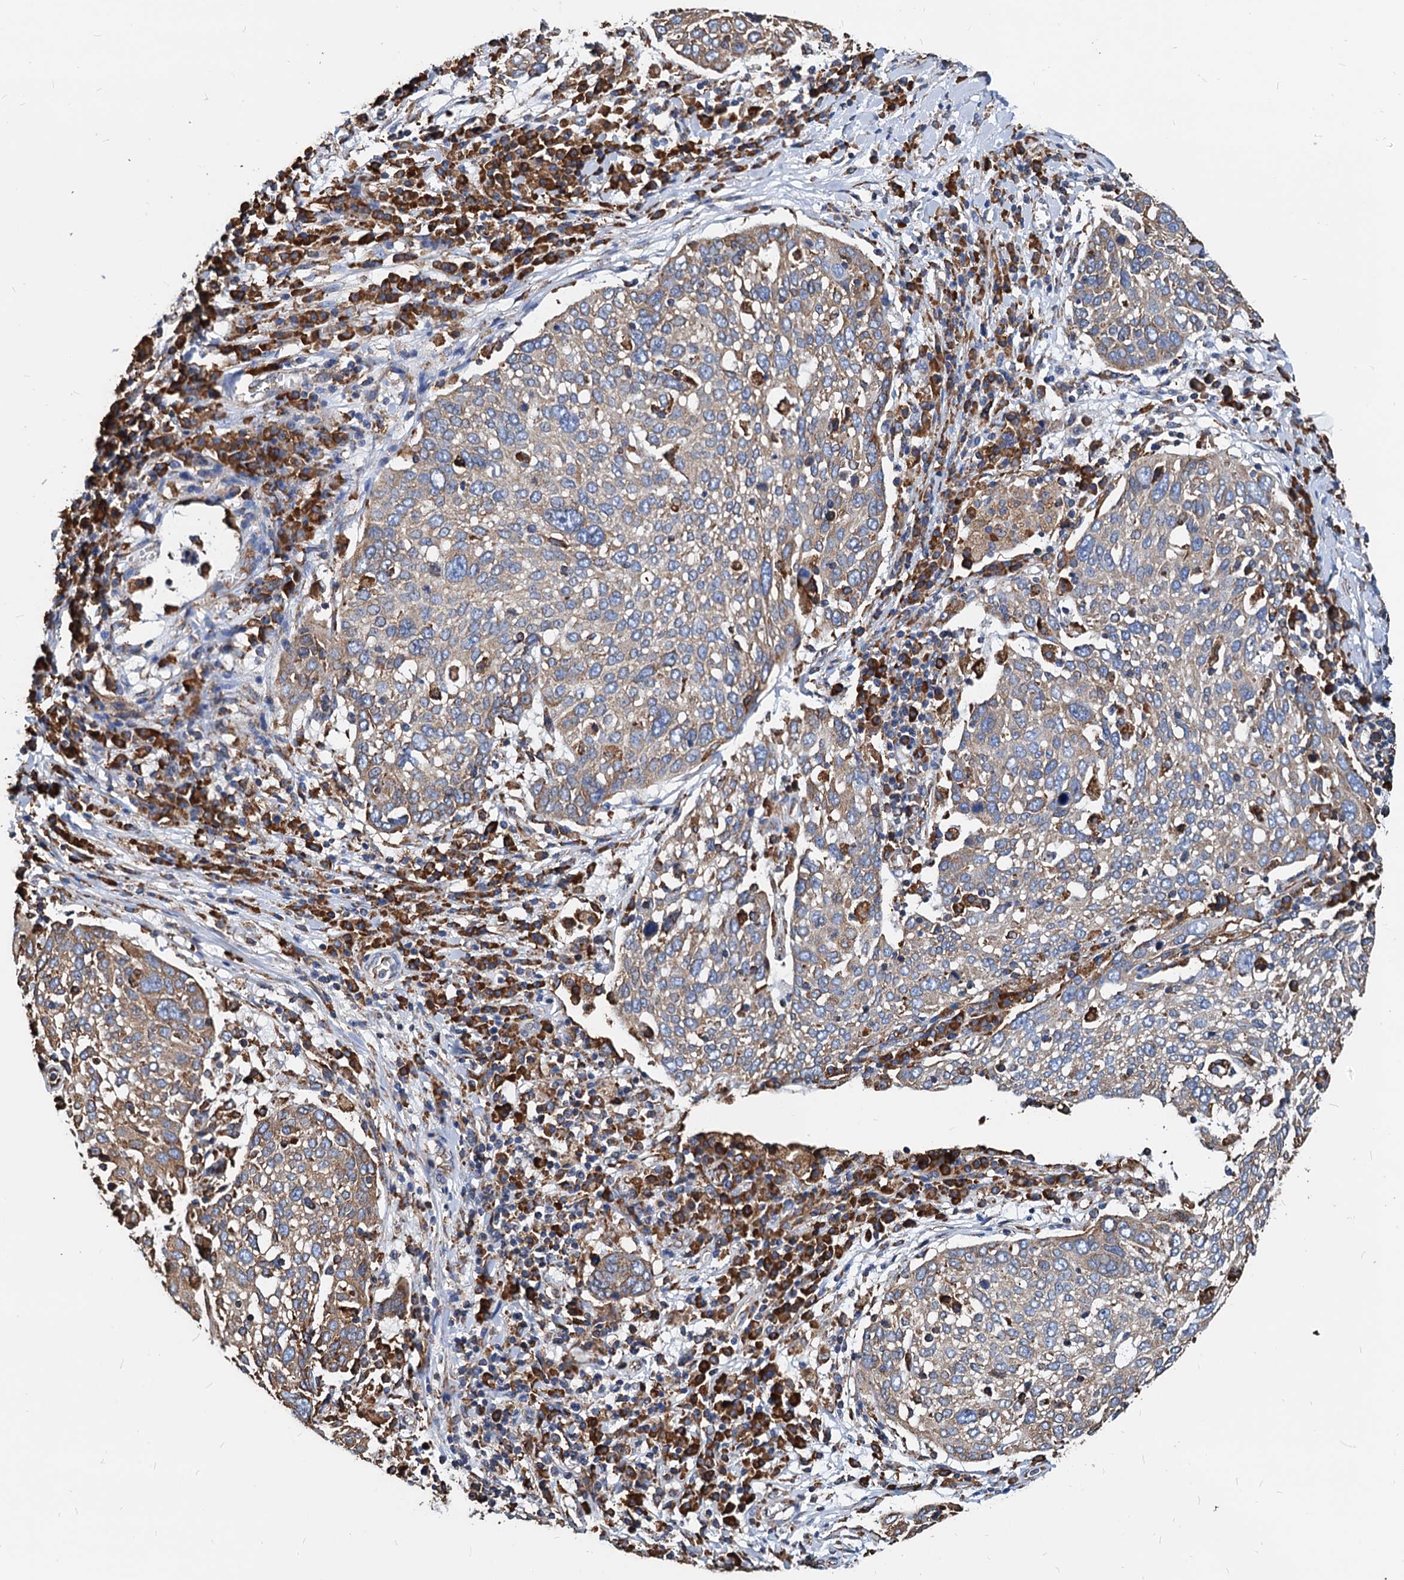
{"staining": {"intensity": "weak", "quantity": ">75%", "location": "cytoplasmic/membranous"}, "tissue": "lung cancer", "cell_type": "Tumor cells", "image_type": "cancer", "snomed": [{"axis": "morphology", "description": "Squamous cell carcinoma, NOS"}, {"axis": "topography", "description": "Lung"}], "caption": "Lung cancer tissue exhibits weak cytoplasmic/membranous positivity in approximately >75% of tumor cells", "gene": "HSPA5", "patient": {"sex": "male", "age": 65}}